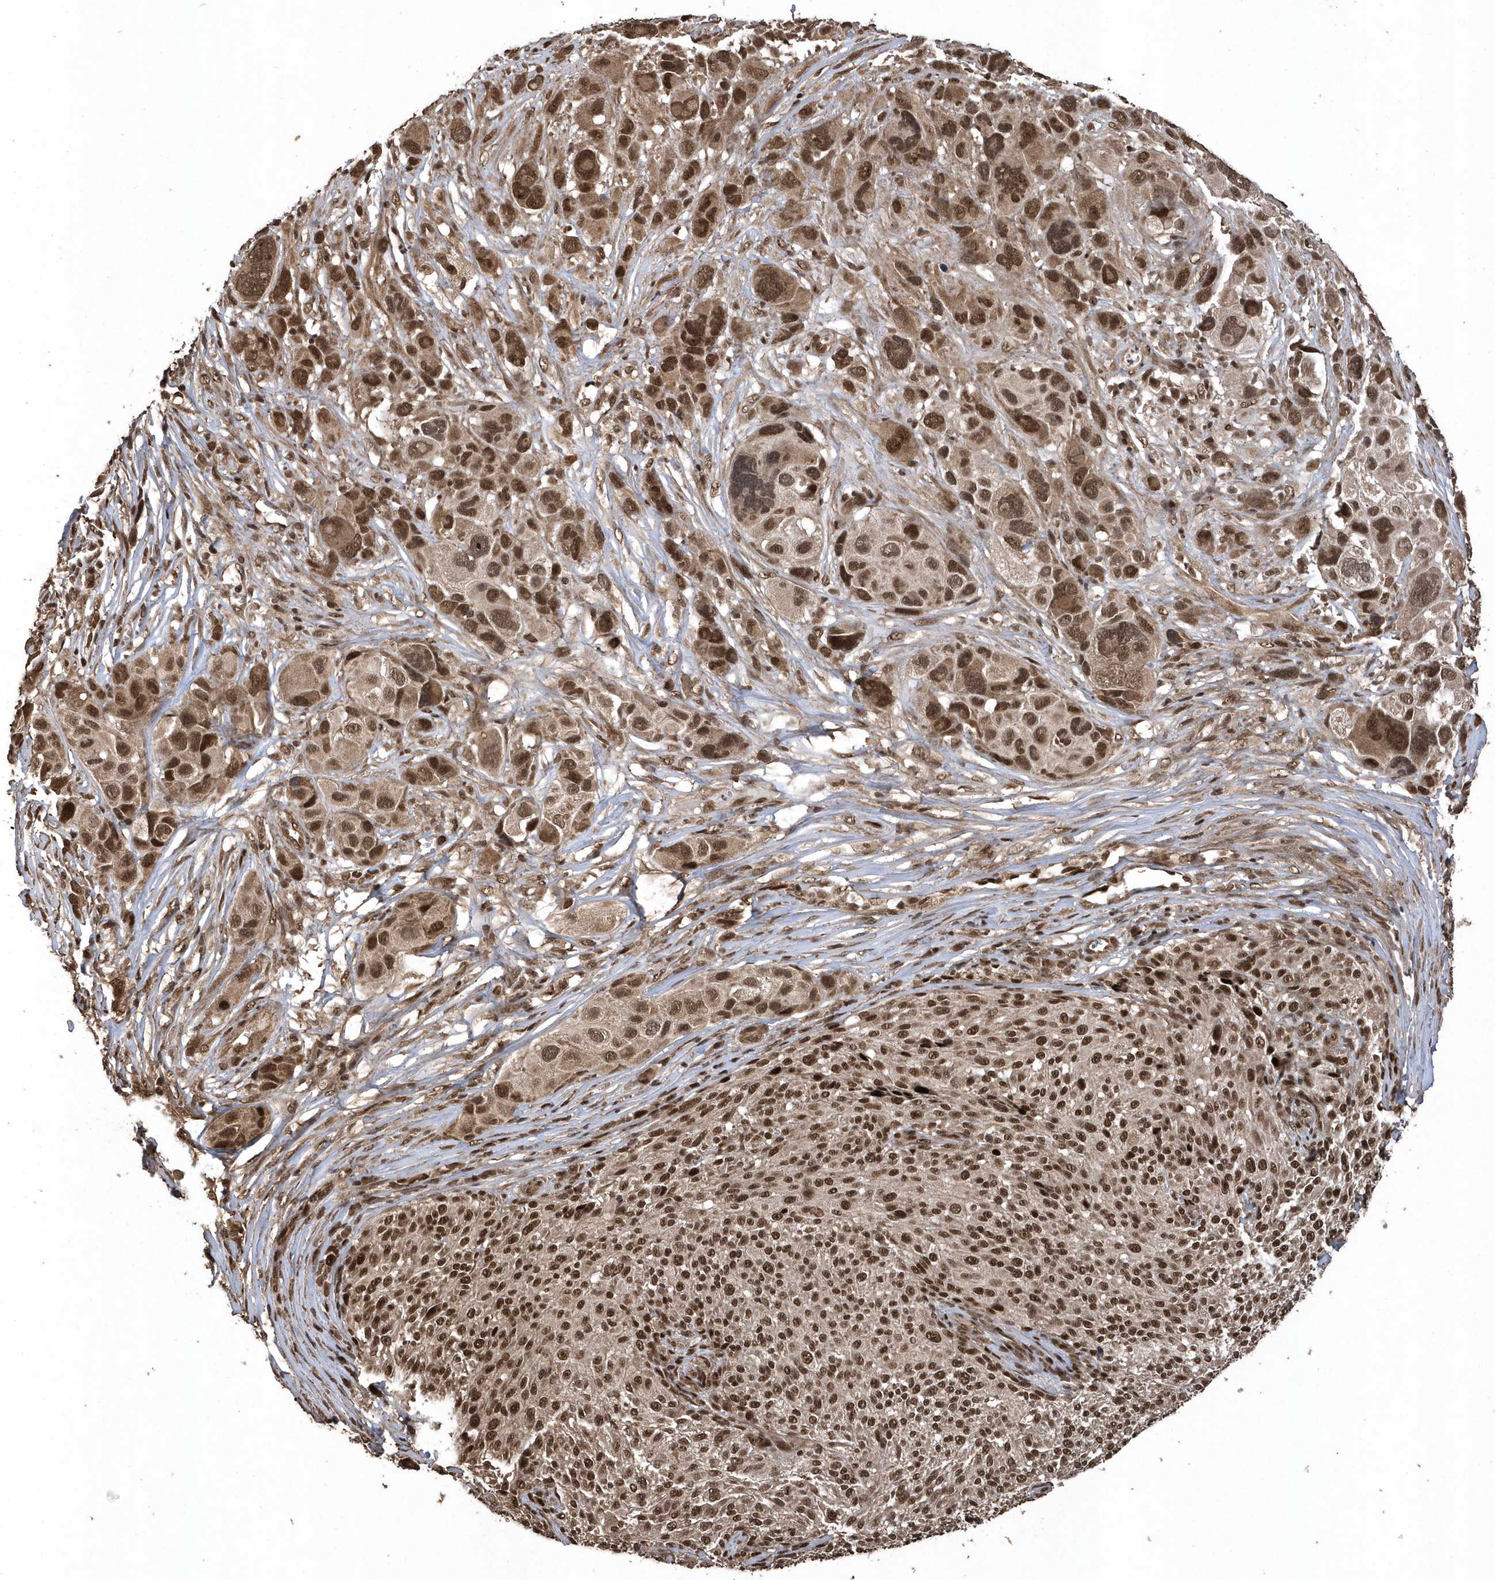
{"staining": {"intensity": "moderate", "quantity": ">75%", "location": "nuclear"}, "tissue": "melanoma", "cell_type": "Tumor cells", "image_type": "cancer", "snomed": [{"axis": "morphology", "description": "Malignant melanoma, NOS"}, {"axis": "topography", "description": "Skin of trunk"}], "caption": "Tumor cells show medium levels of moderate nuclear positivity in approximately >75% of cells in melanoma. The staining was performed using DAB, with brown indicating positive protein expression. Nuclei are stained blue with hematoxylin.", "gene": "INTS12", "patient": {"sex": "male", "age": 71}}